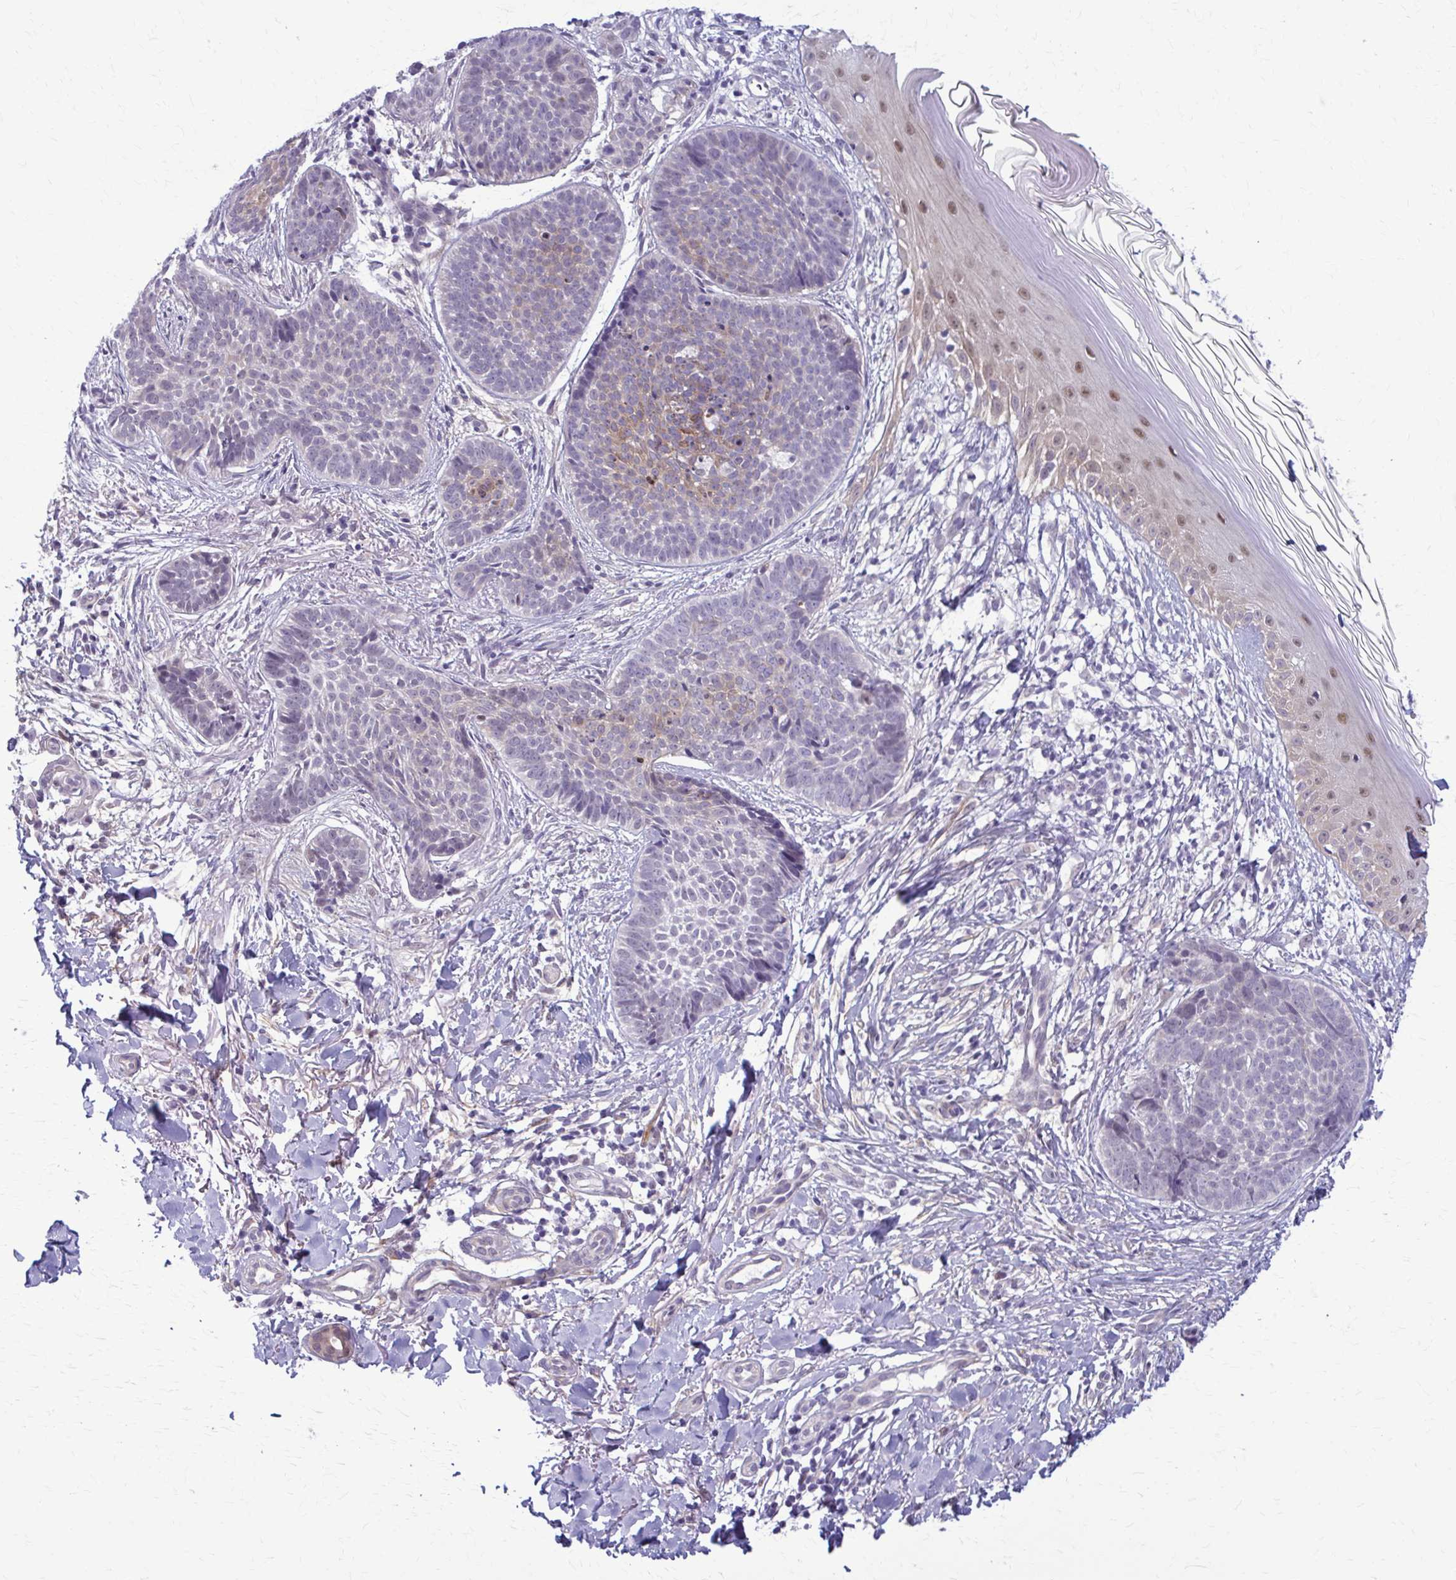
{"staining": {"intensity": "weak", "quantity": "<25%", "location": "cytoplasmic/membranous"}, "tissue": "skin cancer", "cell_type": "Tumor cells", "image_type": "cancer", "snomed": [{"axis": "morphology", "description": "Basal cell carcinoma"}, {"axis": "topography", "description": "Skin"}, {"axis": "topography", "description": "Skin of back"}], "caption": "A high-resolution histopathology image shows immunohistochemistry (IHC) staining of skin basal cell carcinoma, which exhibits no significant staining in tumor cells.", "gene": "NUMBL", "patient": {"sex": "male", "age": 81}}